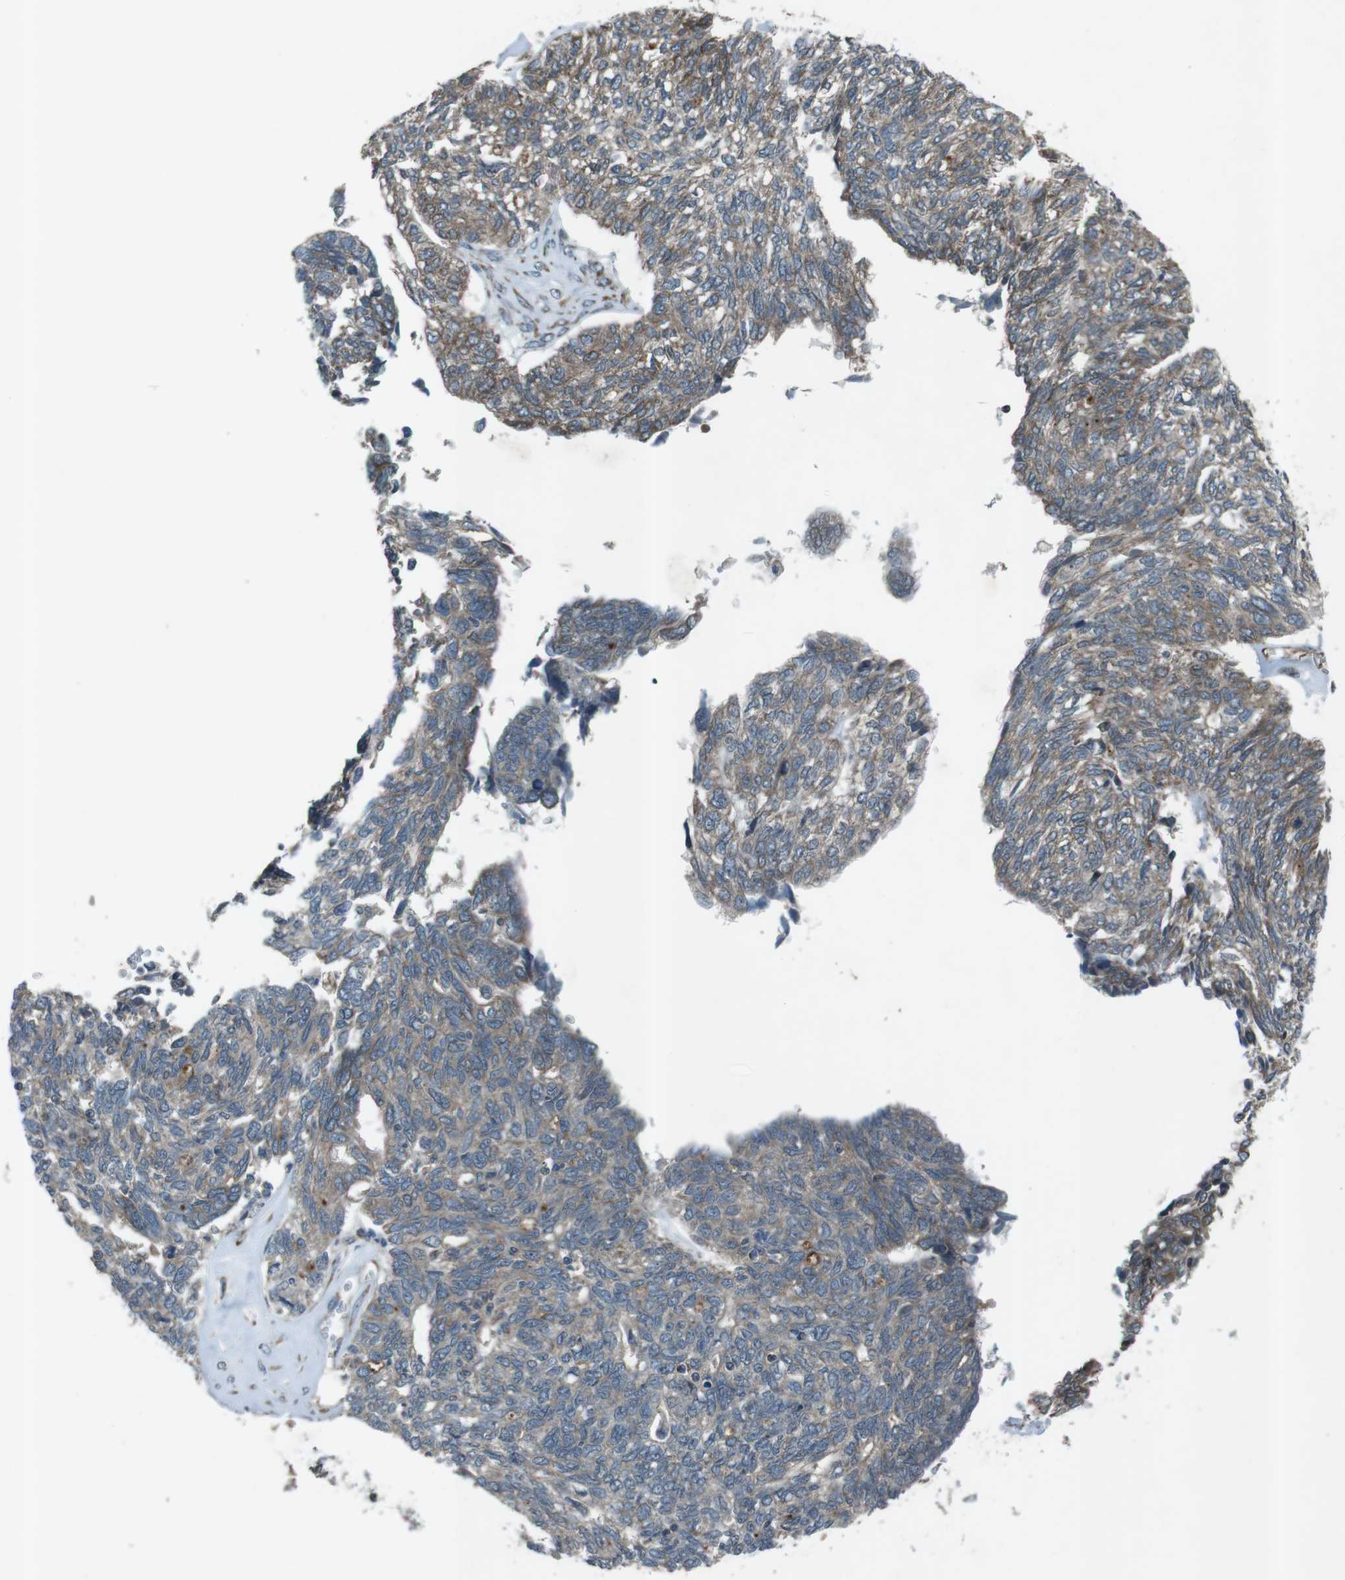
{"staining": {"intensity": "weak", "quantity": ">75%", "location": "cytoplasmic/membranous"}, "tissue": "ovarian cancer", "cell_type": "Tumor cells", "image_type": "cancer", "snomed": [{"axis": "morphology", "description": "Cystadenocarcinoma, serous, NOS"}, {"axis": "topography", "description": "Ovary"}], "caption": "A low amount of weak cytoplasmic/membranous positivity is present in approximately >75% of tumor cells in ovarian serous cystadenocarcinoma tissue.", "gene": "SLC41A1", "patient": {"sex": "female", "age": 79}}